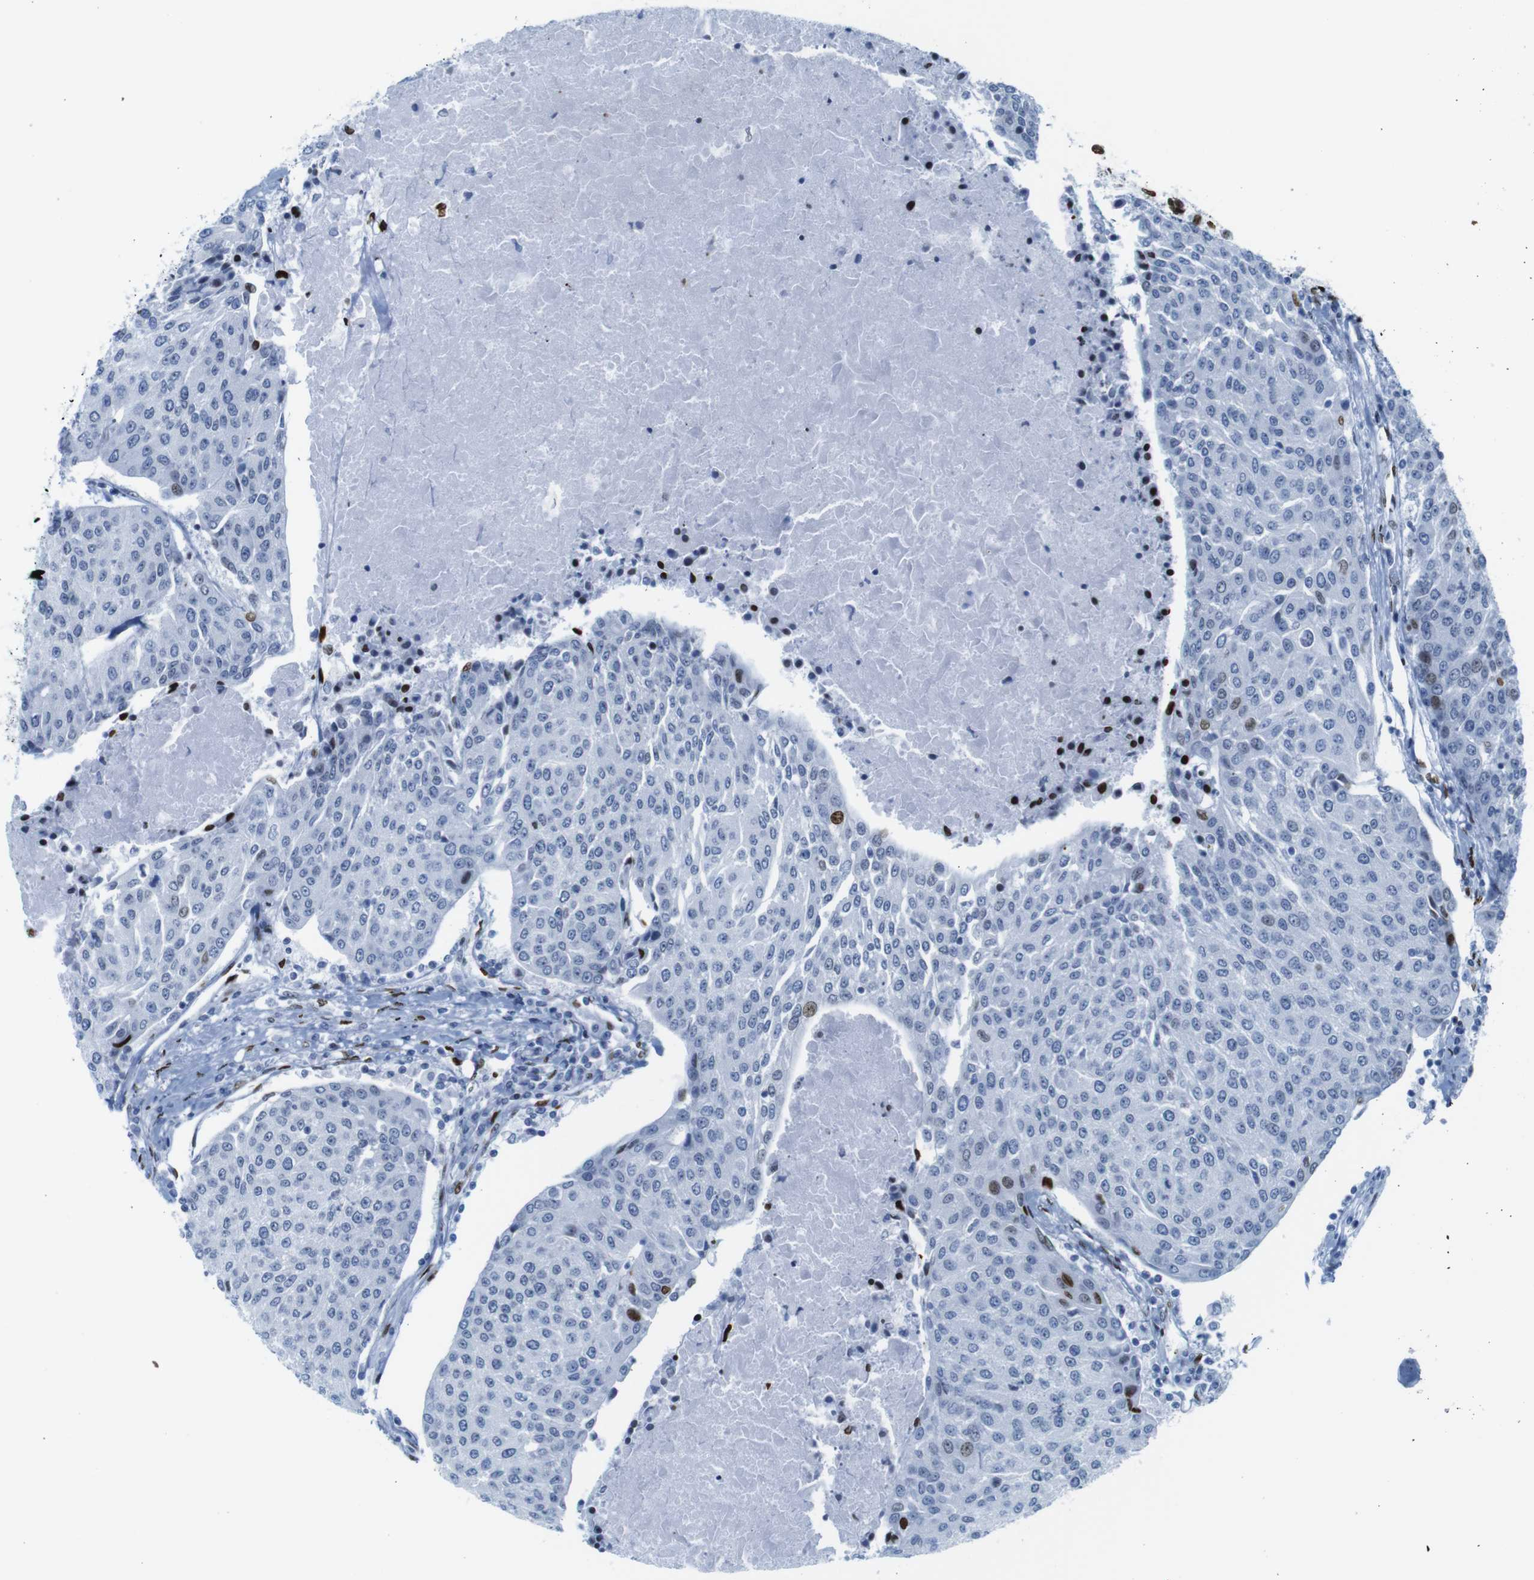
{"staining": {"intensity": "strong", "quantity": "25%-75%", "location": "nuclear"}, "tissue": "urothelial cancer", "cell_type": "Tumor cells", "image_type": "cancer", "snomed": [{"axis": "morphology", "description": "Urothelial carcinoma, High grade"}, {"axis": "topography", "description": "Urinary bladder"}], "caption": "Human urothelial cancer stained with a brown dye displays strong nuclear positive staining in about 25%-75% of tumor cells.", "gene": "NPIPB15", "patient": {"sex": "female", "age": 85}}